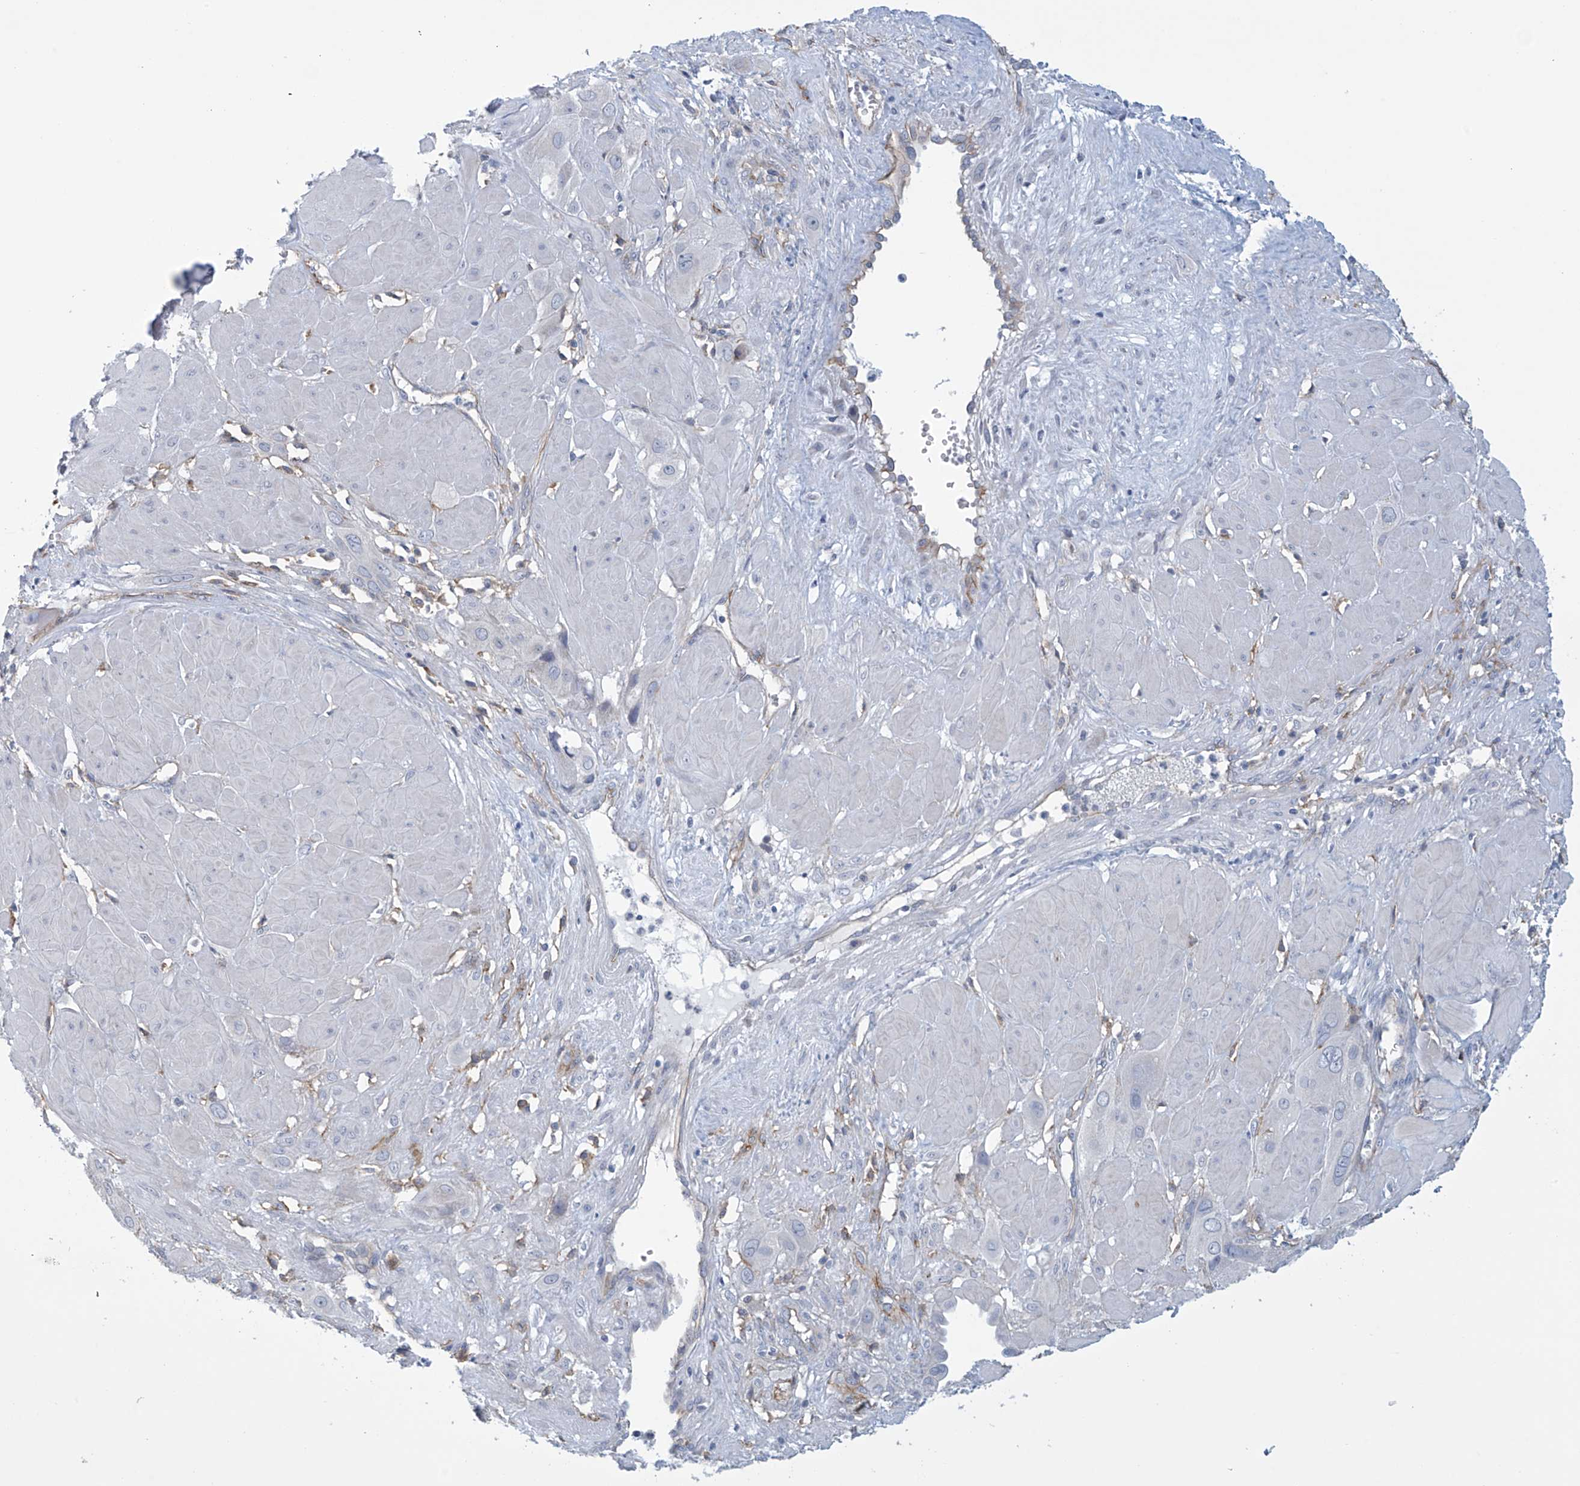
{"staining": {"intensity": "negative", "quantity": "none", "location": "none"}, "tissue": "cervical cancer", "cell_type": "Tumor cells", "image_type": "cancer", "snomed": [{"axis": "morphology", "description": "Squamous cell carcinoma, NOS"}, {"axis": "topography", "description": "Cervix"}], "caption": "DAB (3,3'-diaminobenzidine) immunohistochemical staining of human cervical squamous cell carcinoma reveals no significant positivity in tumor cells. (DAB (3,3'-diaminobenzidine) immunohistochemistry (IHC) with hematoxylin counter stain).", "gene": "ABHD13", "patient": {"sex": "female", "age": 34}}